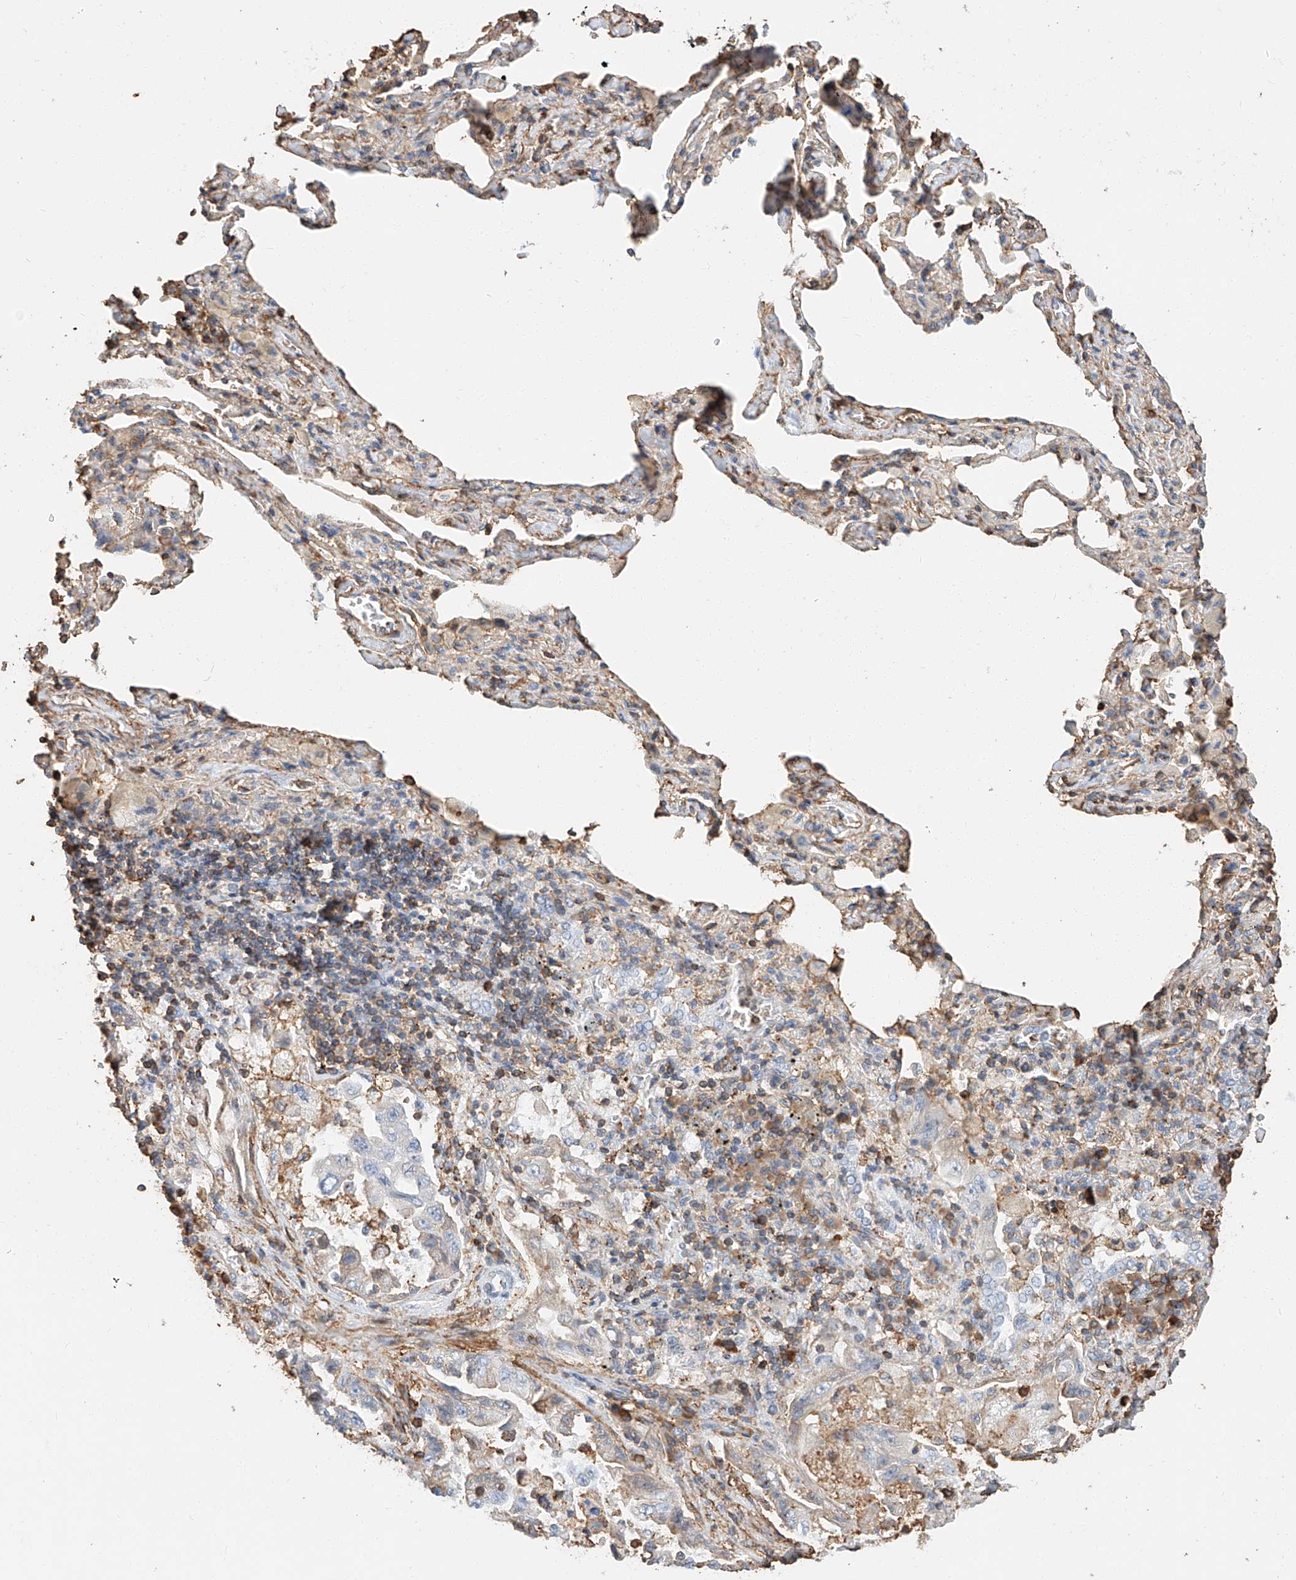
{"staining": {"intensity": "negative", "quantity": "none", "location": "none"}, "tissue": "lung cancer", "cell_type": "Tumor cells", "image_type": "cancer", "snomed": [{"axis": "morphology", "description": "Adenocarcinoma, NOS"}, {"axis": "topography", "description": "Lung"}], "caption": "Tumor cells are negative for protein expression in human adenocarcinoma (lung). Brightfield microscopy of IHC stained with DAB (3,3'-diaminobenzidine) (brown) and hematoxylin (blue), captured at high magnification.", "gene": "WFS1", "patient": {"sex": "female", "age": 51}}